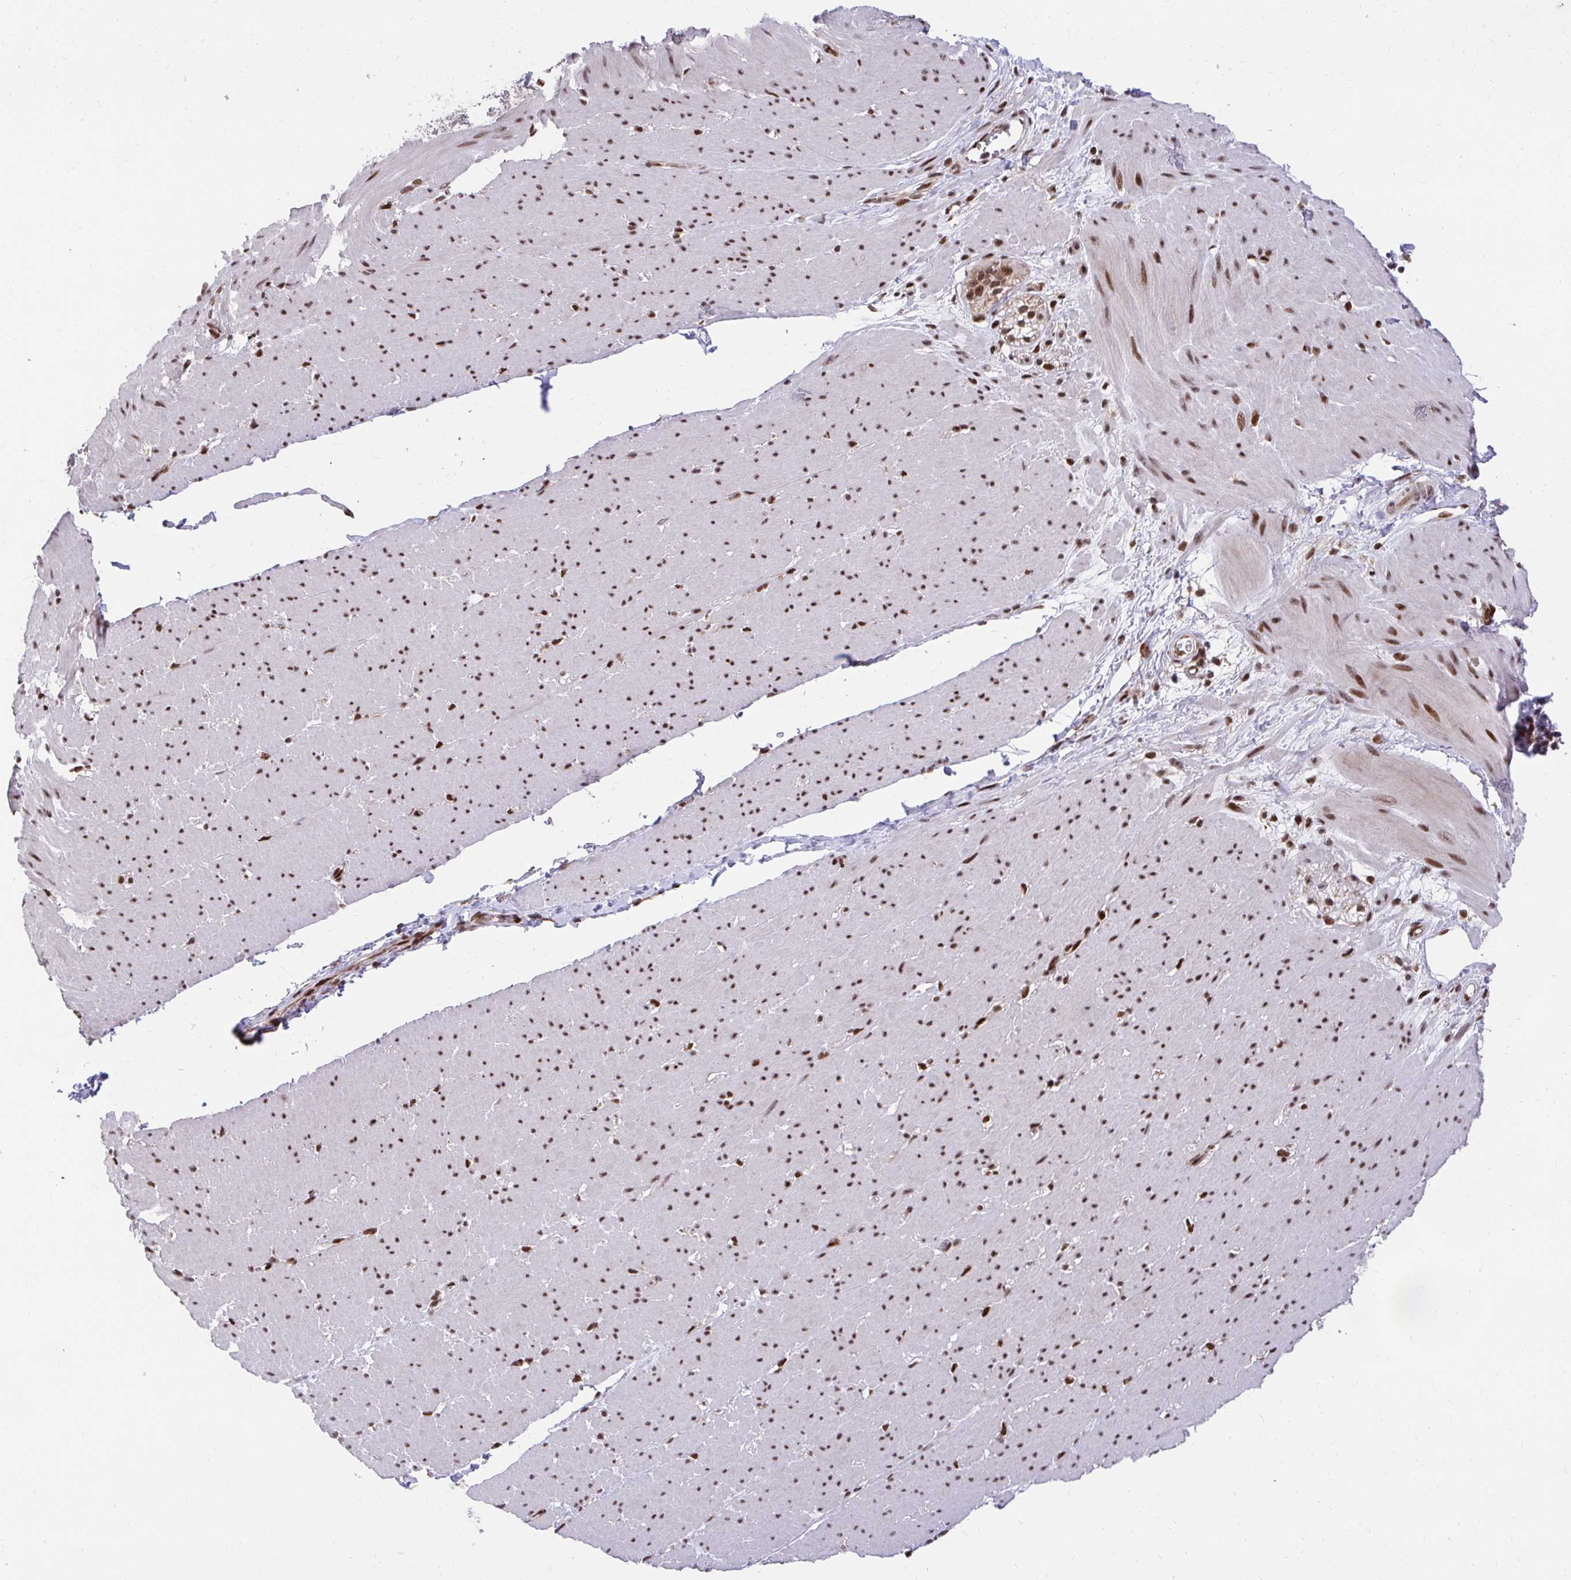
{"staining": {"intensity": "strong", "quantity": ">75%", "location": "nuclear"}, "tissue": "smooth muscle", "cell_type": "Smooth muscle cells", "image_type": "normal", "snomed": [{"axis": "morphology", "description": "Normal tissue, NOS"}, {"axis": "topography", "description": "Smooth muscle"}, {"axis": "topography", "description": "Rectum"}], "caption": "A high amount of strong nuclear expression is seen in approximately >75% of smooth muscle cells in normal smooth muscle.", "gene": "HOXA4", "patient": {"sex": "male", "age": 53}}